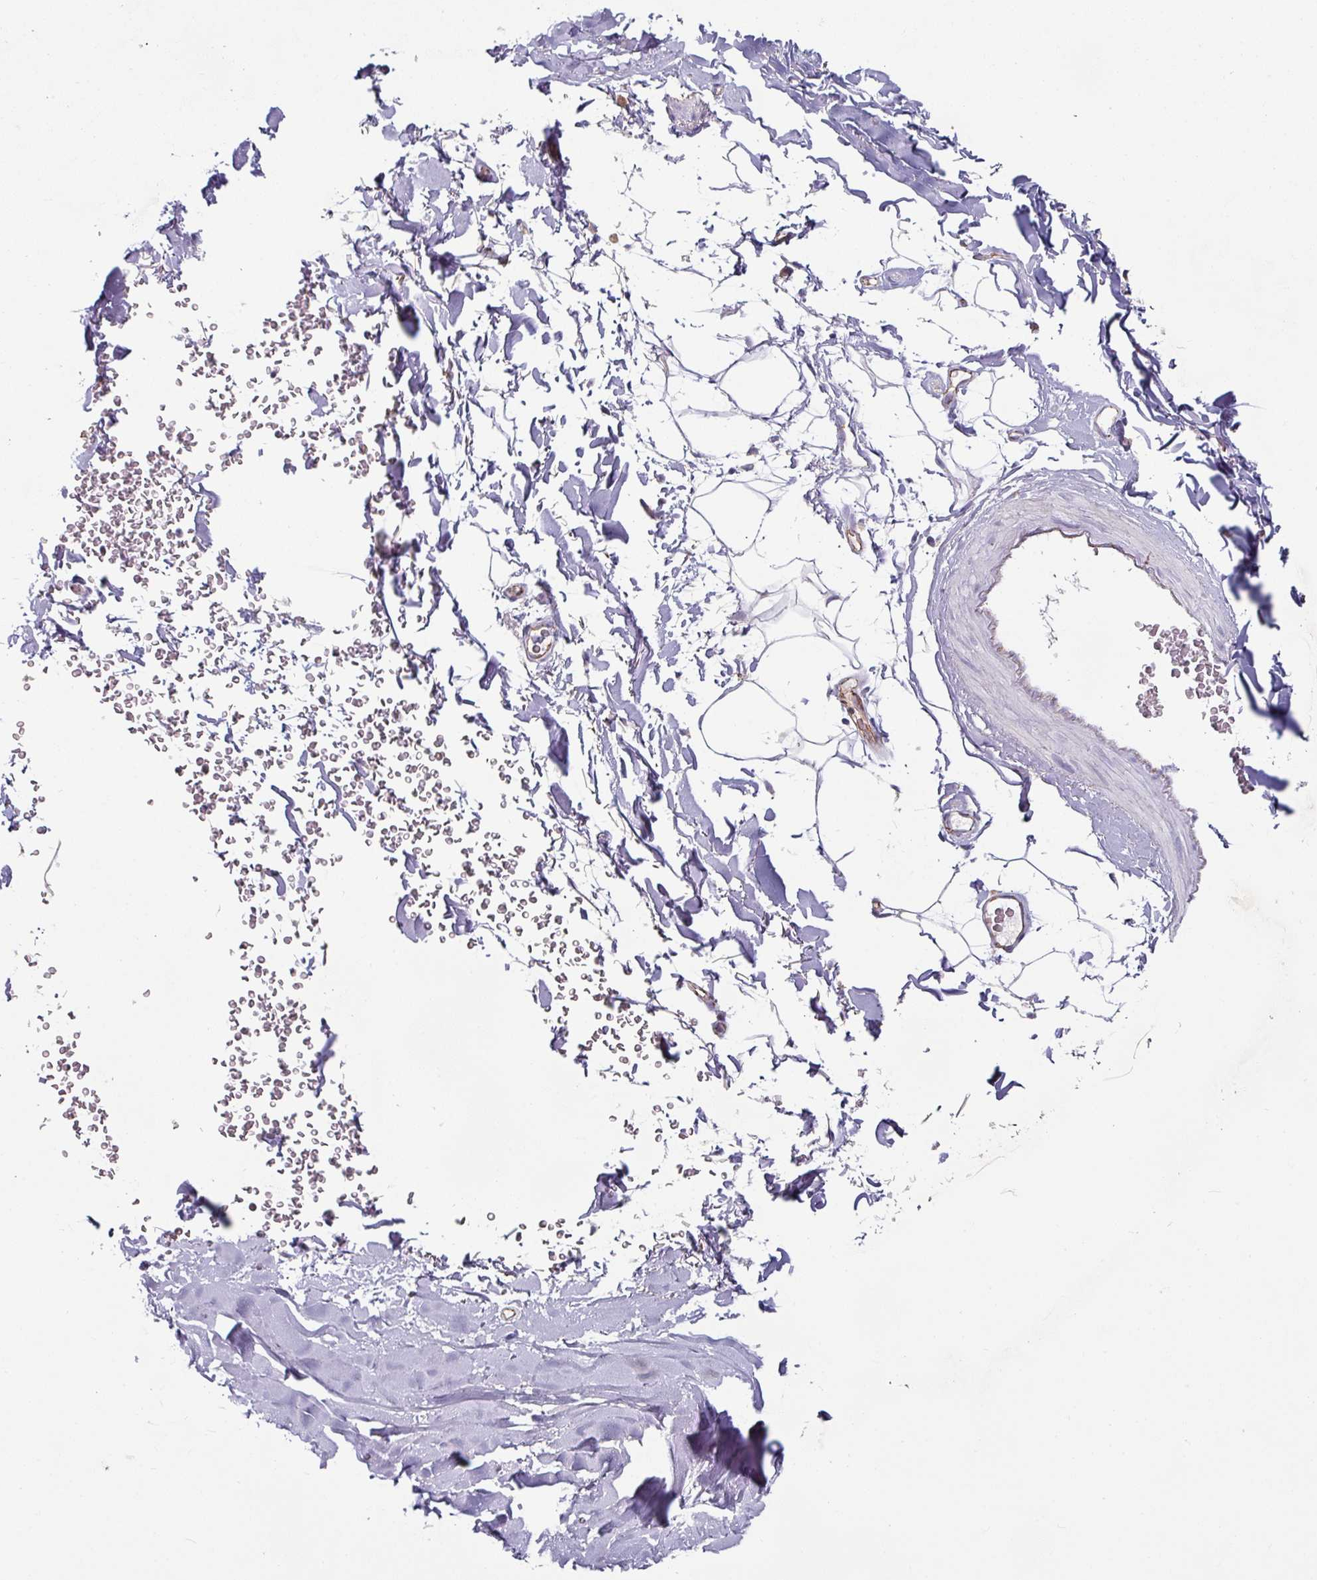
{"staining": {"intensity": "negative", "quantity": "none", "location": "none"}, "tissue": "adipose tissue", "cell_type": "Adipocytes", "image_type": "normal", "snomed": [{"axis": "morphology", "description": "Normal tissue, NOS"}, {"axis": "topography", "description": "Cartilage tissue"}, {"axis": "topography", "description": "Bronchus"}], "caption": "IHC image of benign adipose tissue stained for a protein (brown), which reveals no staining in adipocytes.", "gene": "JUP", "patient": {"sex": "female", "age": 72}}